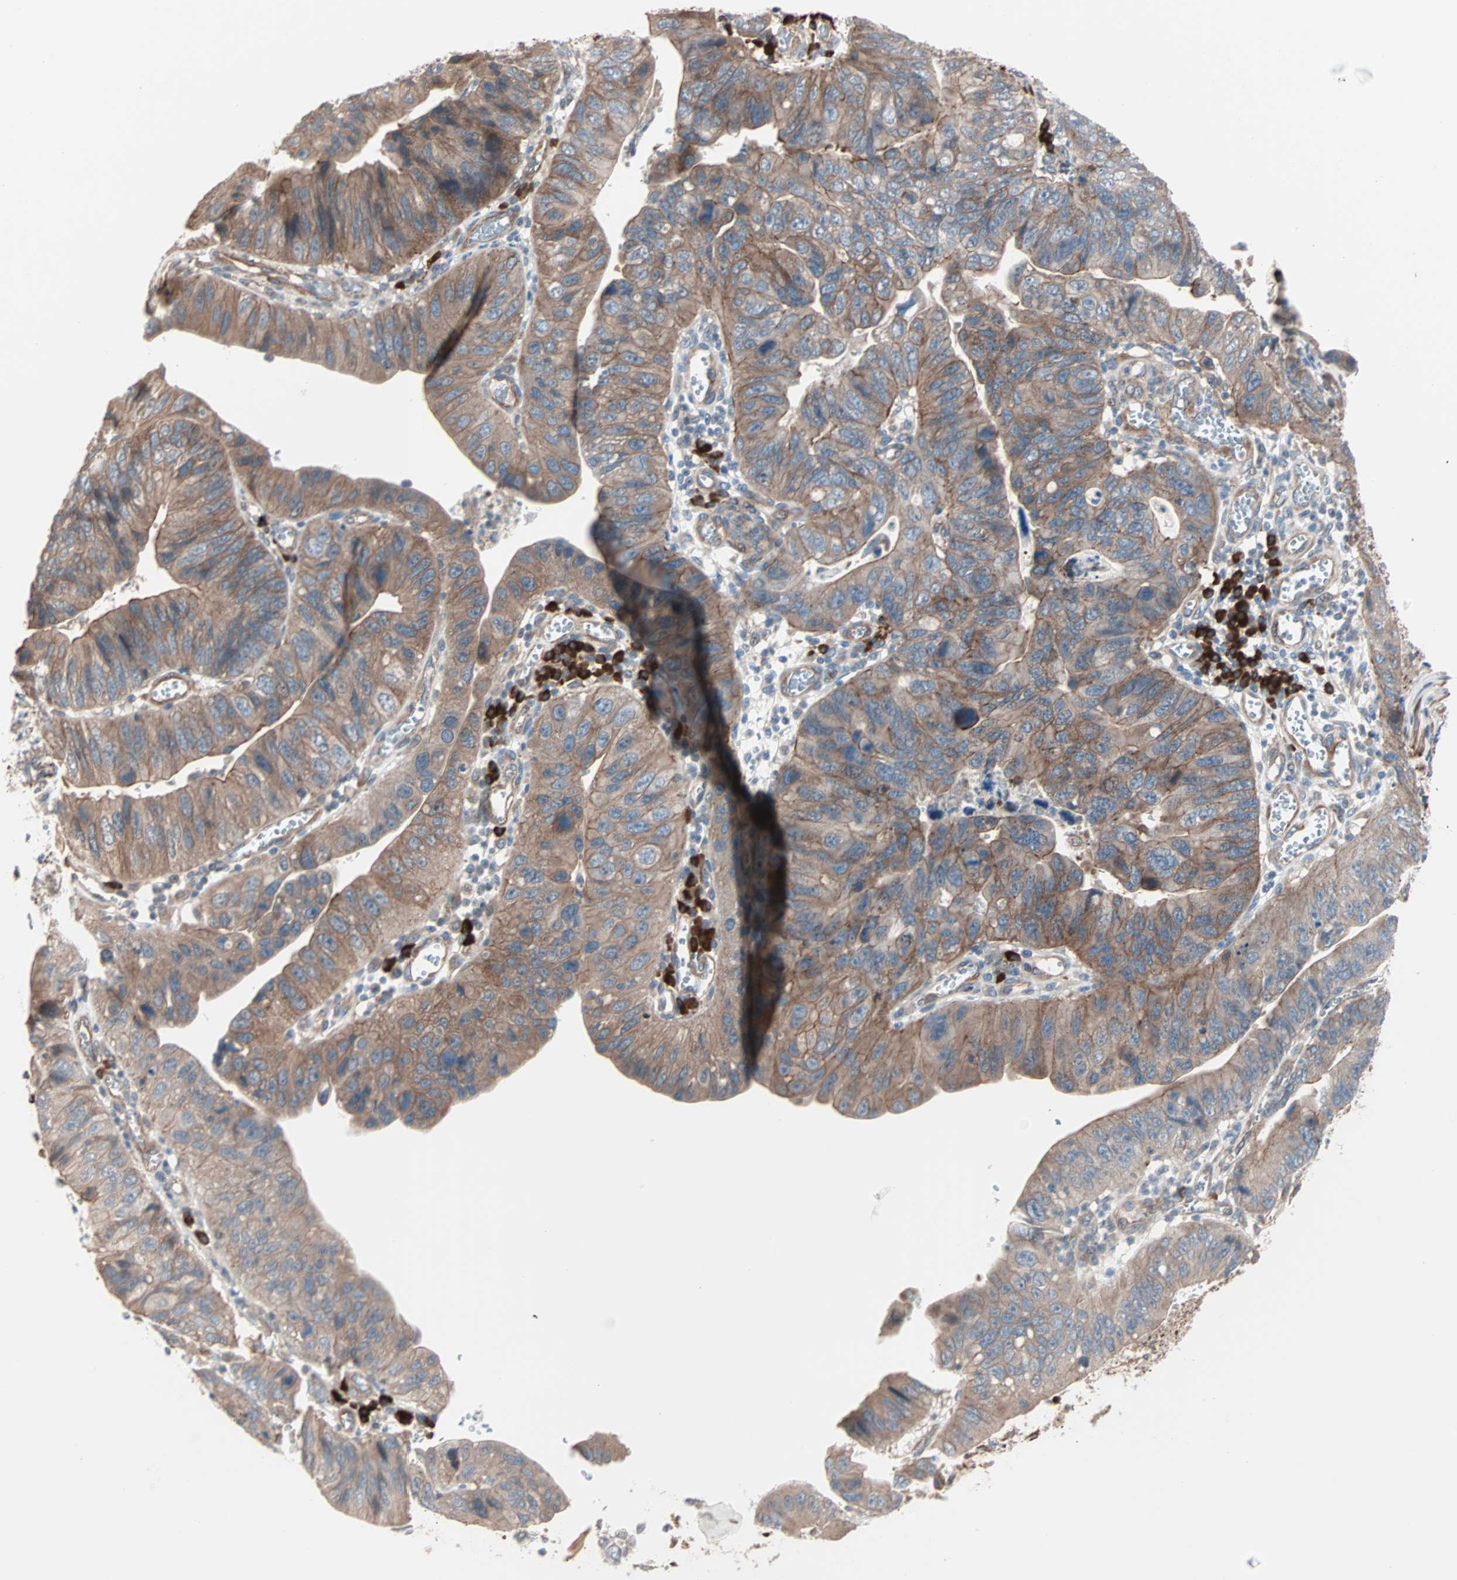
{"staining": {"intensity": "moderate", "quantity": ">75%", "location": "cytoplasmic/membranous"}, "tissue": "stomach cancer", "cell_type": "Tumor cells", "image_type": "cancer", "snomed": [{"axis": "morphology", "description": "Adenocarcinoma, NOS"}, {"axis": "topography", "description": "Stomach"}], "caption": "The histopathology image exhibits immunohistochemical staining of stomach cancer. There is moderate cytoplasmic/membranous positivity is appreciated in about >75% of tumor cells.", "gene": "ALG5", "patient": {"sex": "male", "age": 59}}